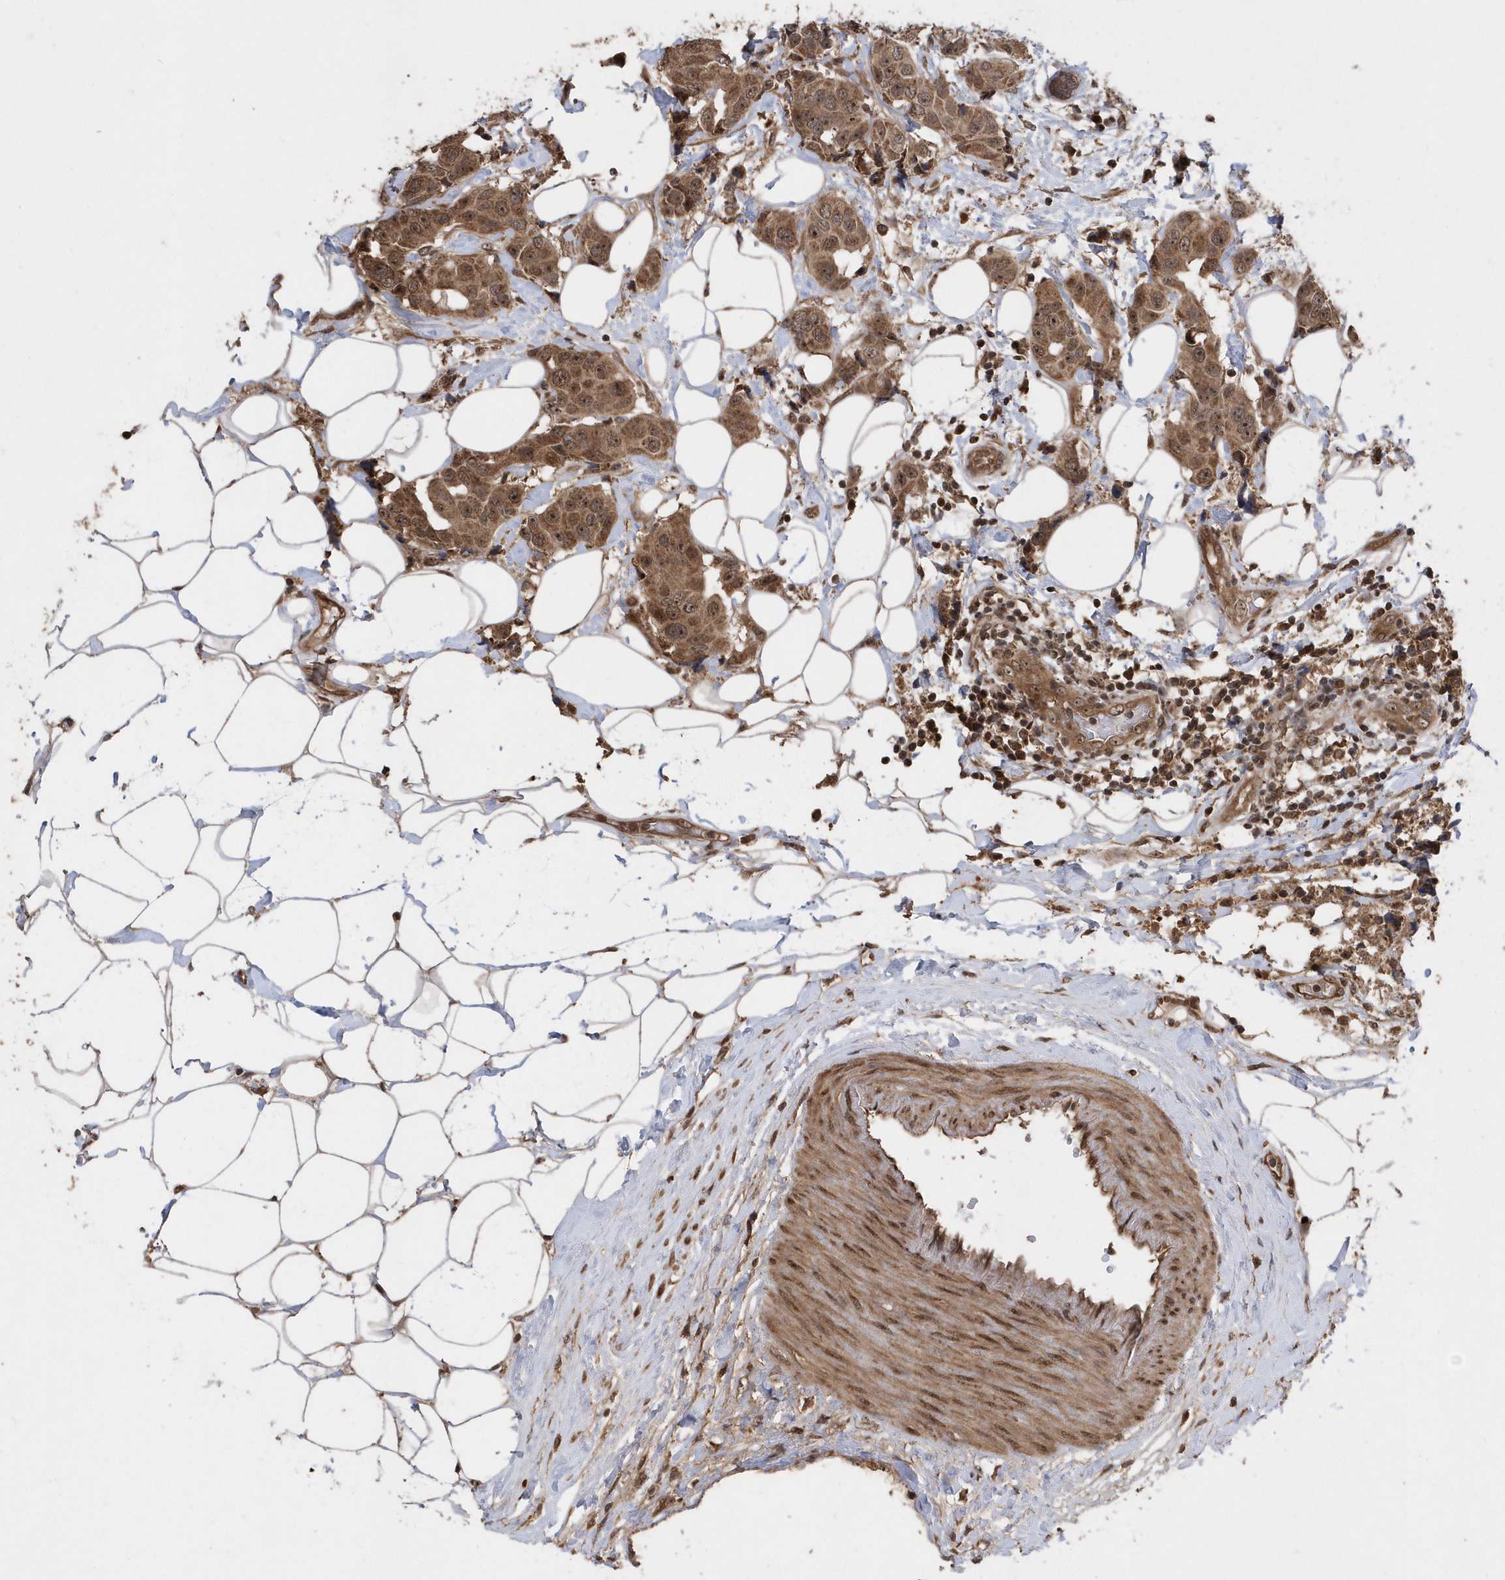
{"staining": {"intensity": "moderate", "quantity": ">75%", "location": "cytoplasmic/membranous"}, "tissue": "breast cancer", "cell_type": "Tumor cells", "image_type": "cancer", "snomed": [{"axis": "morphology", "description": "Normal tissue, NOS"}, {"axis": "morphology", "description": "Duct carcinoma"}, {"axis": "topography", "description": "Breast"}], "caption": "About >75% of tumor cells in intraductal carcinoma (breast) show moderate cytoplasmic/membranous protein positivity as visualized by brown immunohistochemical staining.", "gene": "WASHC5", "patient": {"sex": "female", "age": 39}}